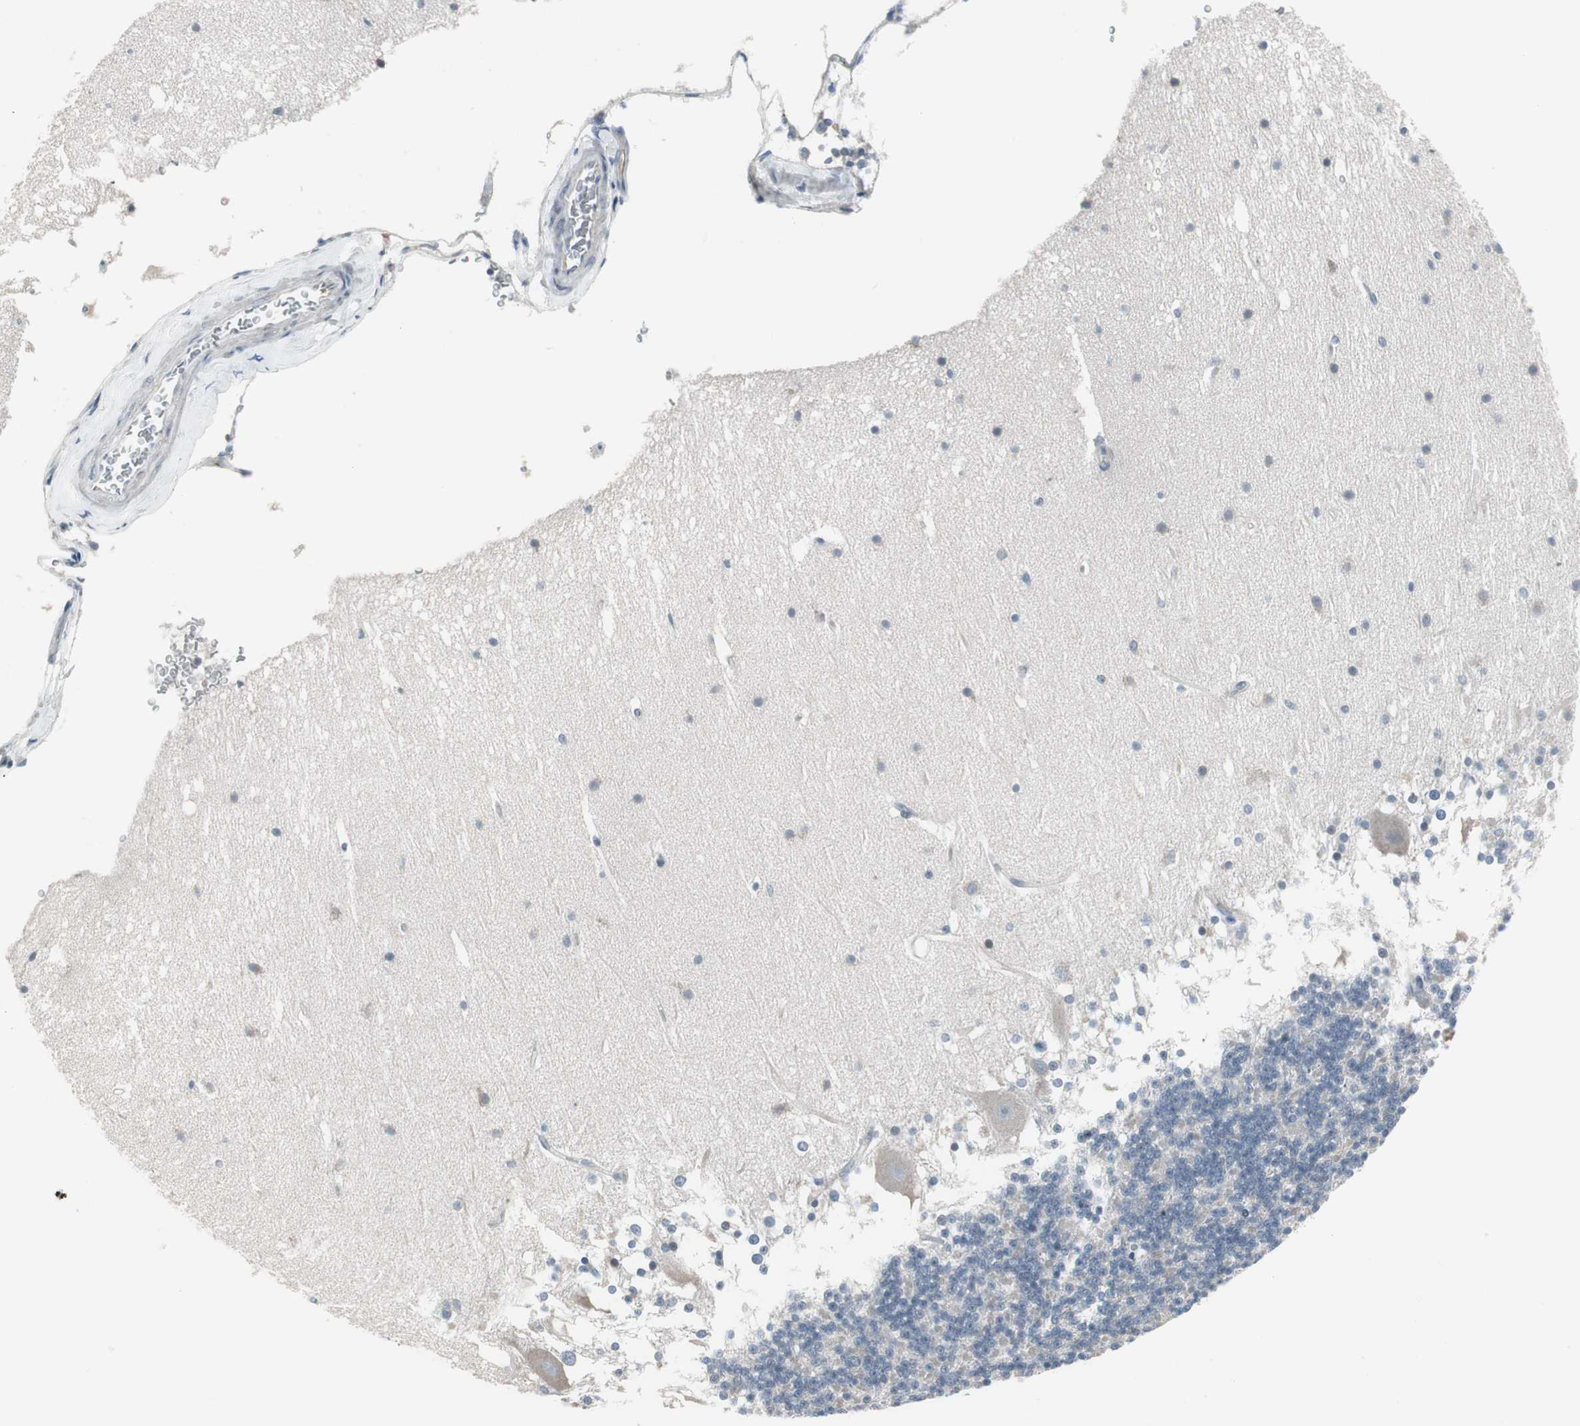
{"staining": {"intensity": "negative", "quantity": "none", "location": "none"}, "tissue": "cerebellum", "cell_type": "Cells in granular layer", "image_type": "normal", "snomed": [{"axis": "morphology", "description": "Normal tissue, NOS"}, {"axis": "topography", "description": "Cerebellum"}], "caption": "A photomicrograph of cerebellum stained for a protein shows no brown staining in cells in granular layer. Brightfield microscopy of immunohistochemistry stained with DAB (3,3'-diaminobenzidine) (brown) and hematoxylin (blue), captured at high magnification.", "gene": "ZSCAN32", "patient": {"sex": "female", "age": 19}}